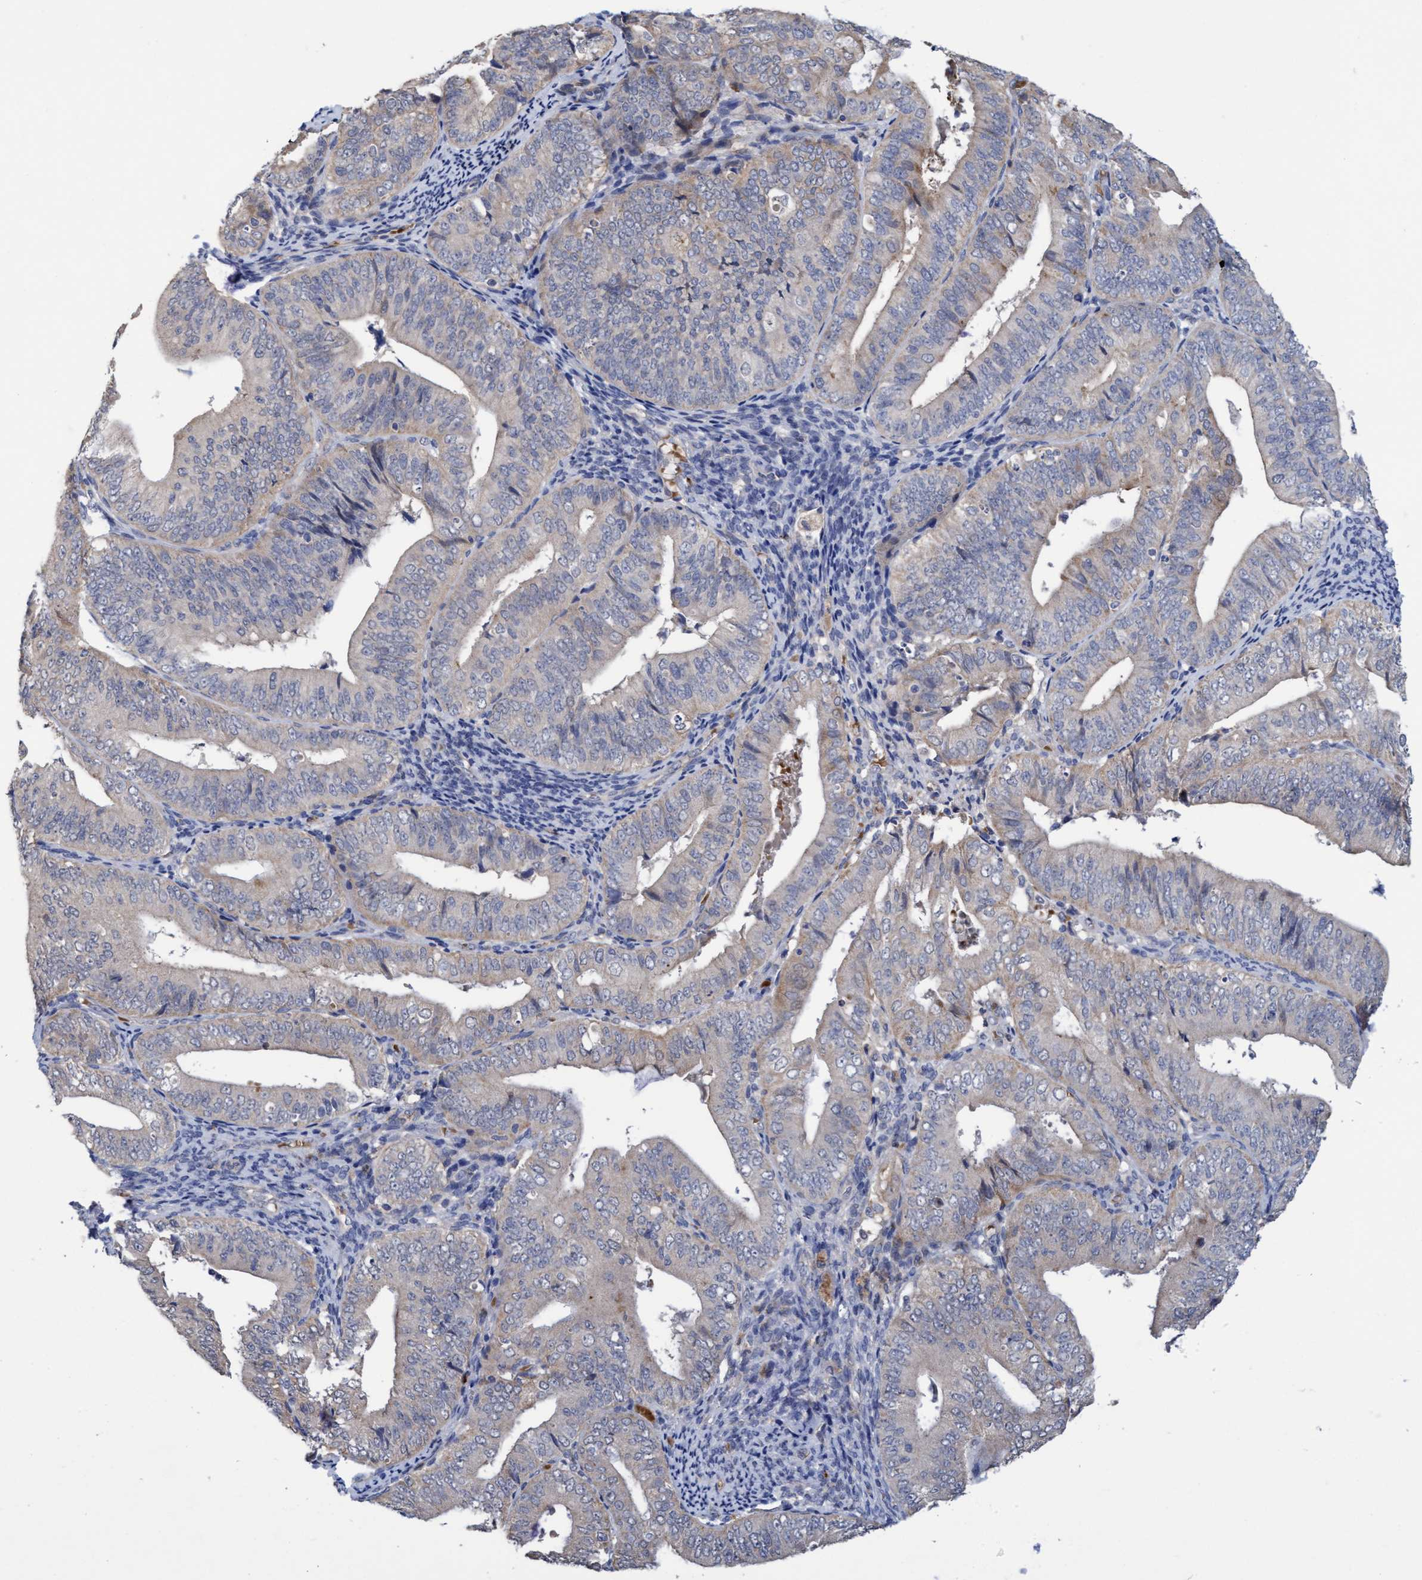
{"staining": {"intensity": "weak", "quantity": "25%-75%", "location": "cytoplasmic/membranous"}, "tissue": "endometrial cancer", "cell_type": "Tumor cells", "image_type": "cancer", "snomed": [{"axis": "morphology", "description": "Adenocarcinoma, NOS"}, {"axis": "topography", "description": "Endometrium"}], "caption": "Protein analysis of endometrial cancer tissue displays weak cytoplasmic/membranous staining in approximately 25%-75% of tumor cells.", "gene": "SEMA4D", "patient": {"sex": "female", "age": 63}}